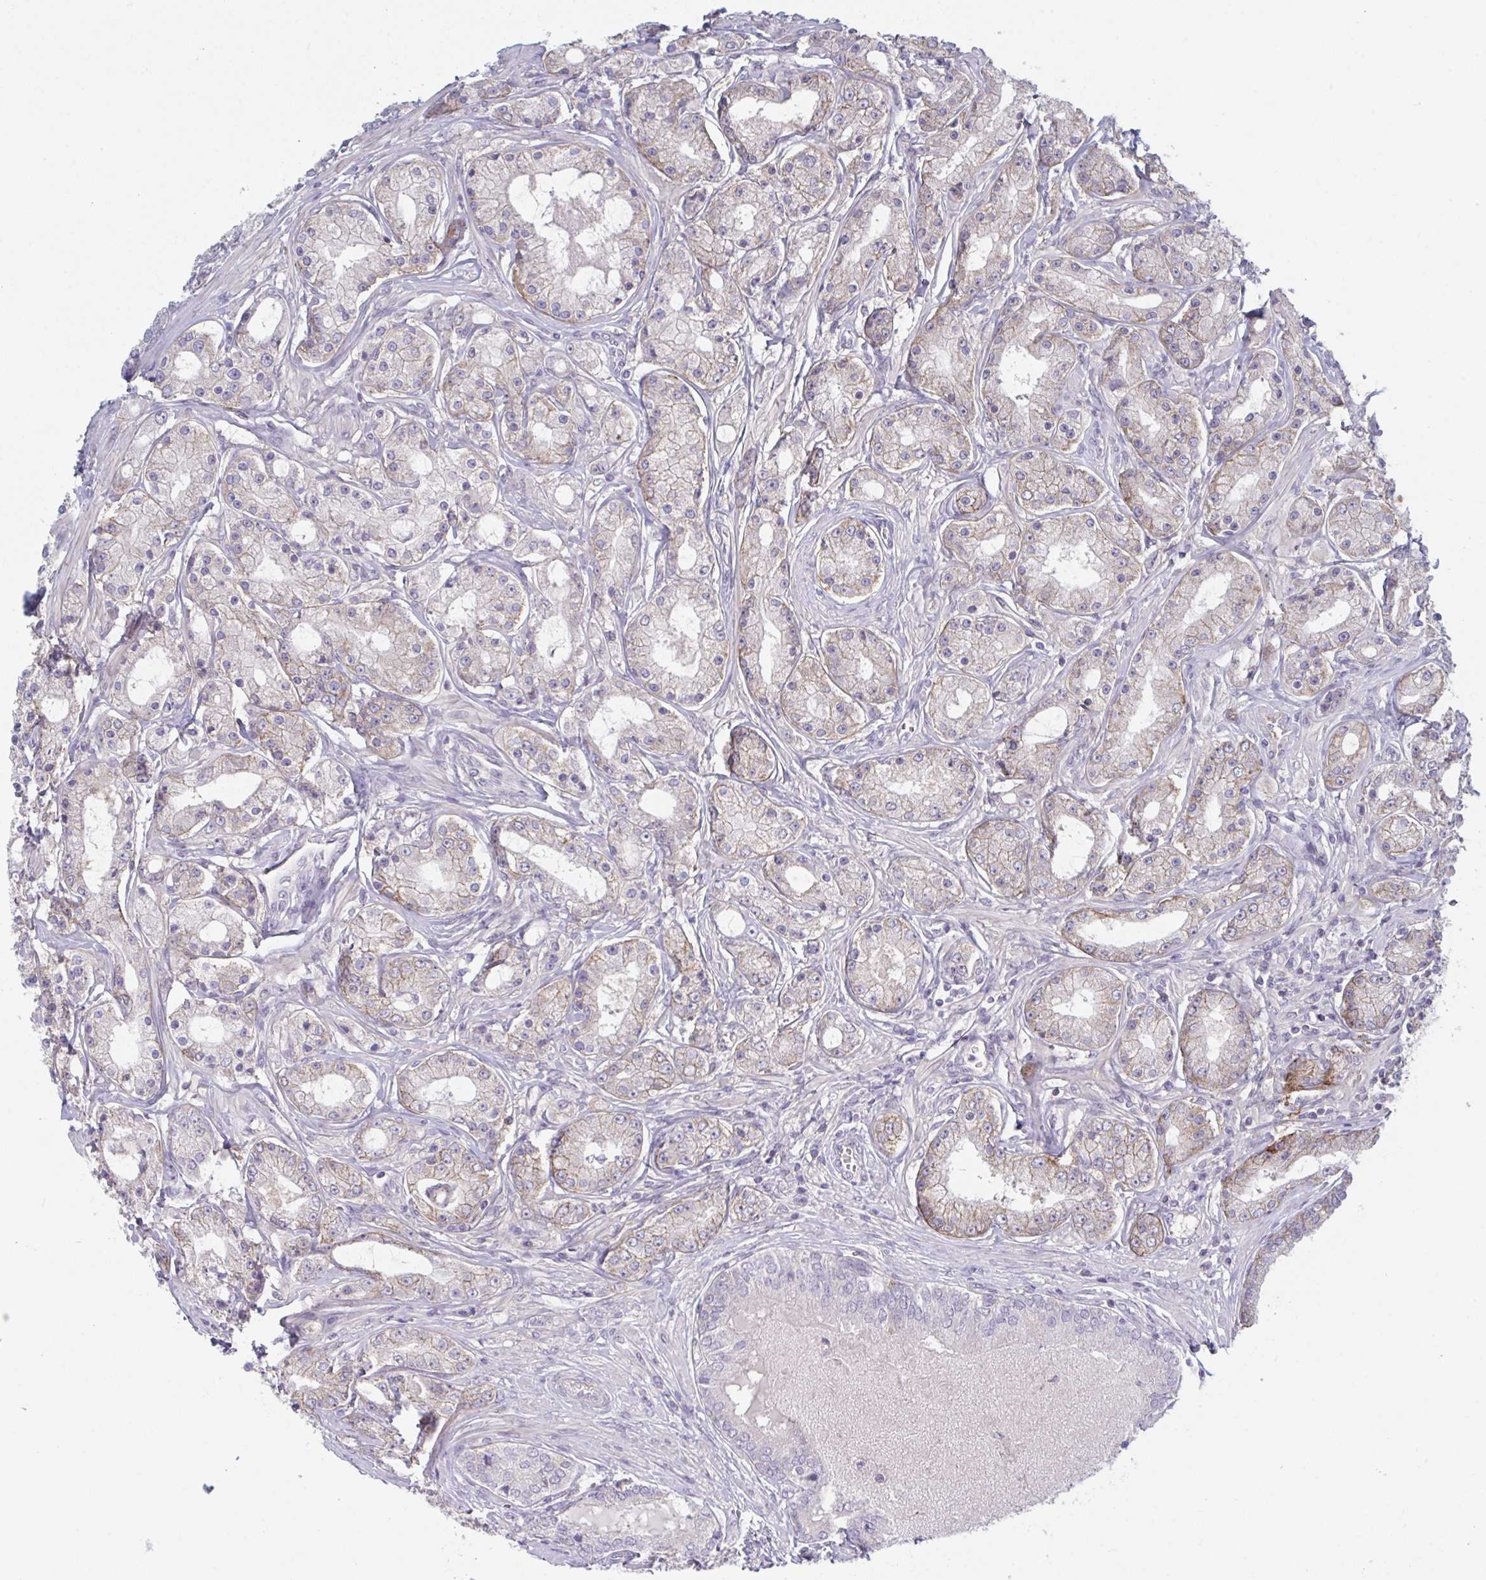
{"staining": {"intensity": "weak", "quantity": "25%-75%", "location": "cytoplasmic/membranous"}, "tissue": "prostate cancer", "cell_type": "Tumor cells", "image_type": "cancer", "snomed": [{"axis": "morphology", "description": "Adenocarcinoma, High grade"}, {"axis": "topography", "description": "Prostate"}], "caption": "Immunohistochemical staining of human adenocarcinoma (high-grade) (prostate) demonstrates low levels of weak cytoplasmic/membranous positivity in approximately 25%-75% of tumor cells. The staining is performed using DAB brown chromogen to label protein expression. The nuclei are counter-stained blue using hematoxylin.", "gene": "STK26", "patient": {"sex": "male", "age": 66}}